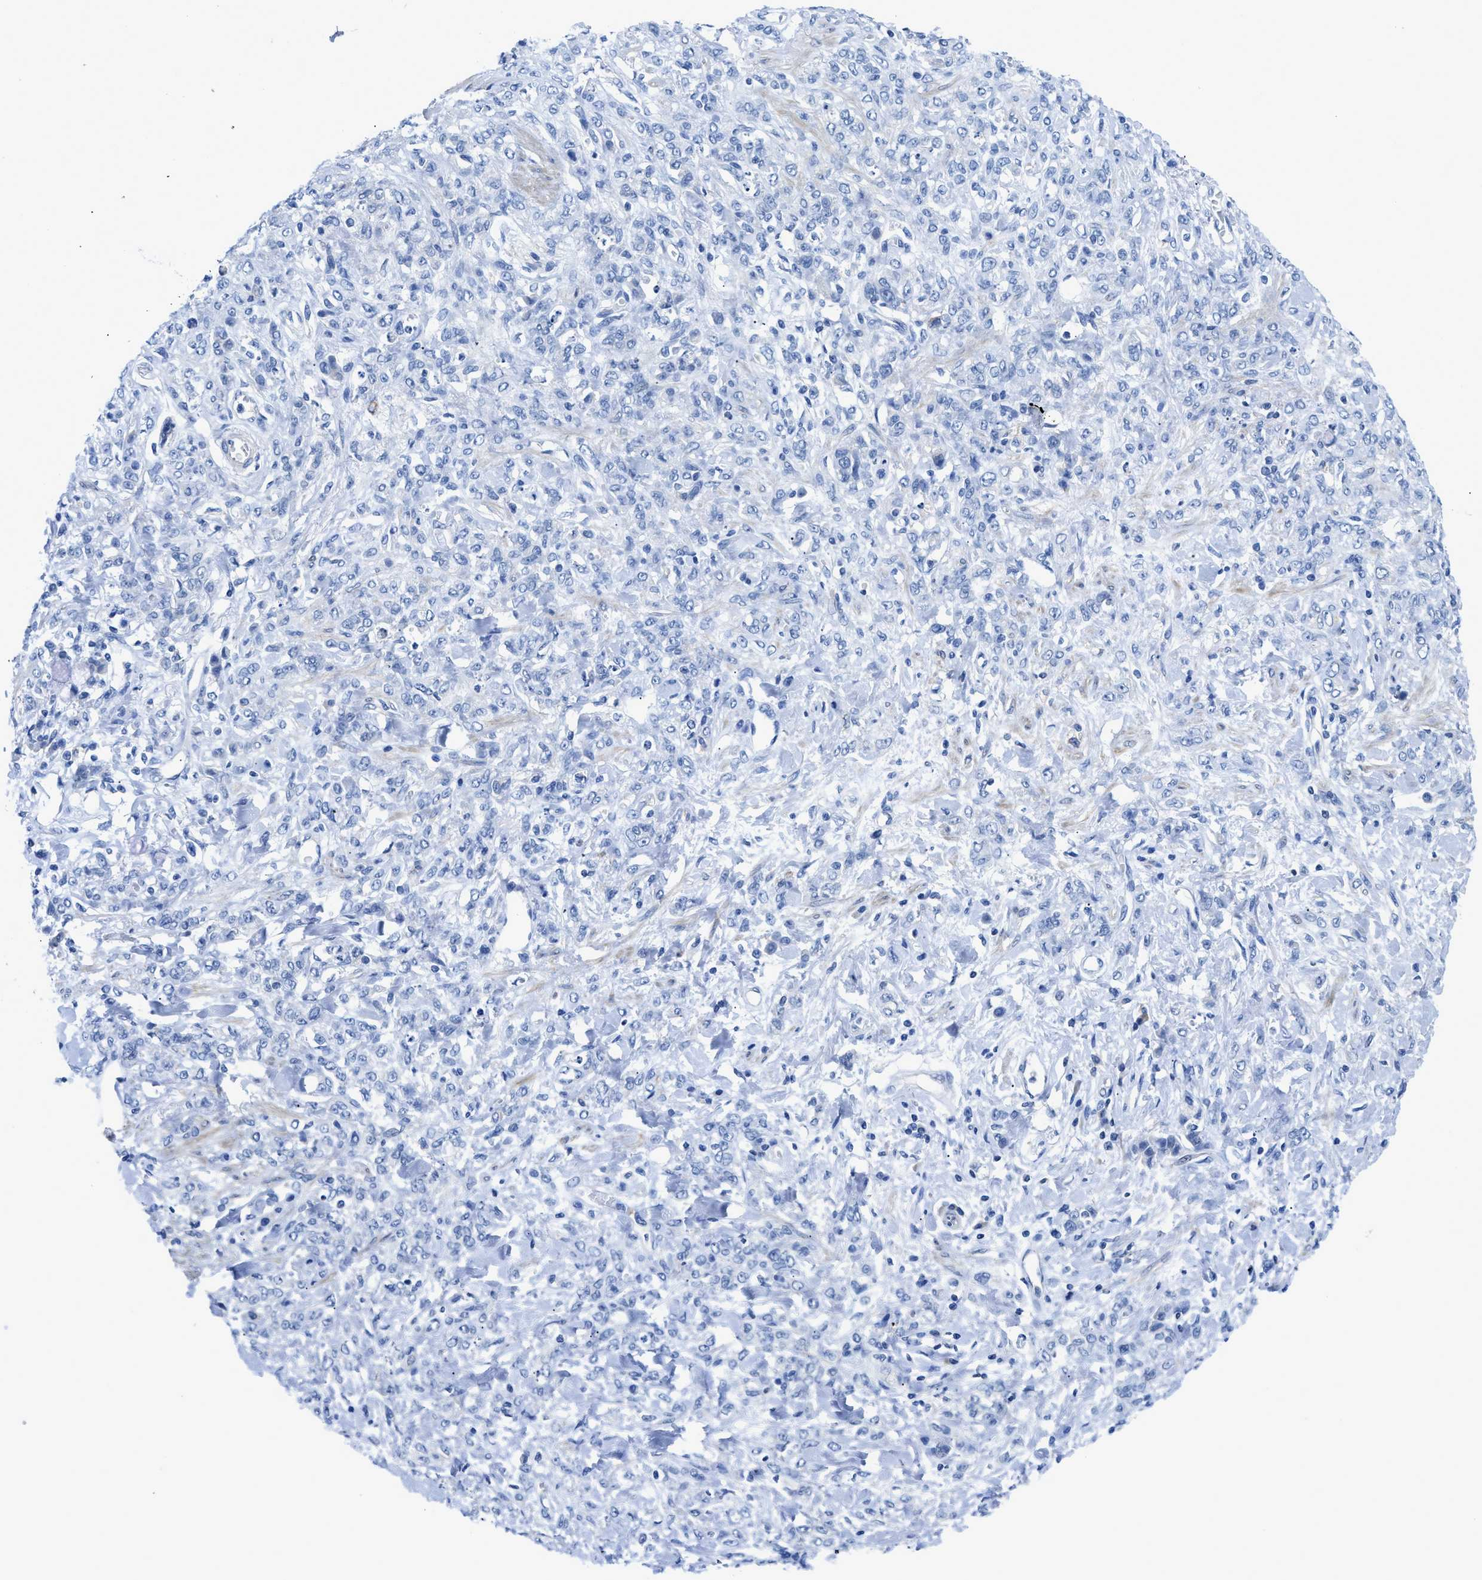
{"staining": {"intensity": "negative", "quantity": "none", "location": "none"}, "tissue": "stomach cancer", "cell_type": "Tumor cells", "image_type": "cancer", "snomed": [{"axis": "morphology", "description": "Normal tissue, NOS"}, {"axis": "morphology", "description": "Adenocarcinoma, NOS"}, {"axis": "topography", "description": "Stomach"}], "caption": "This is an IHC histopathology image of human adenocarcinoma (stomach). There is no positivity in tumor cells.", "gene": "SLC10A6", "patient": {"sex": "male", "age": 82}}